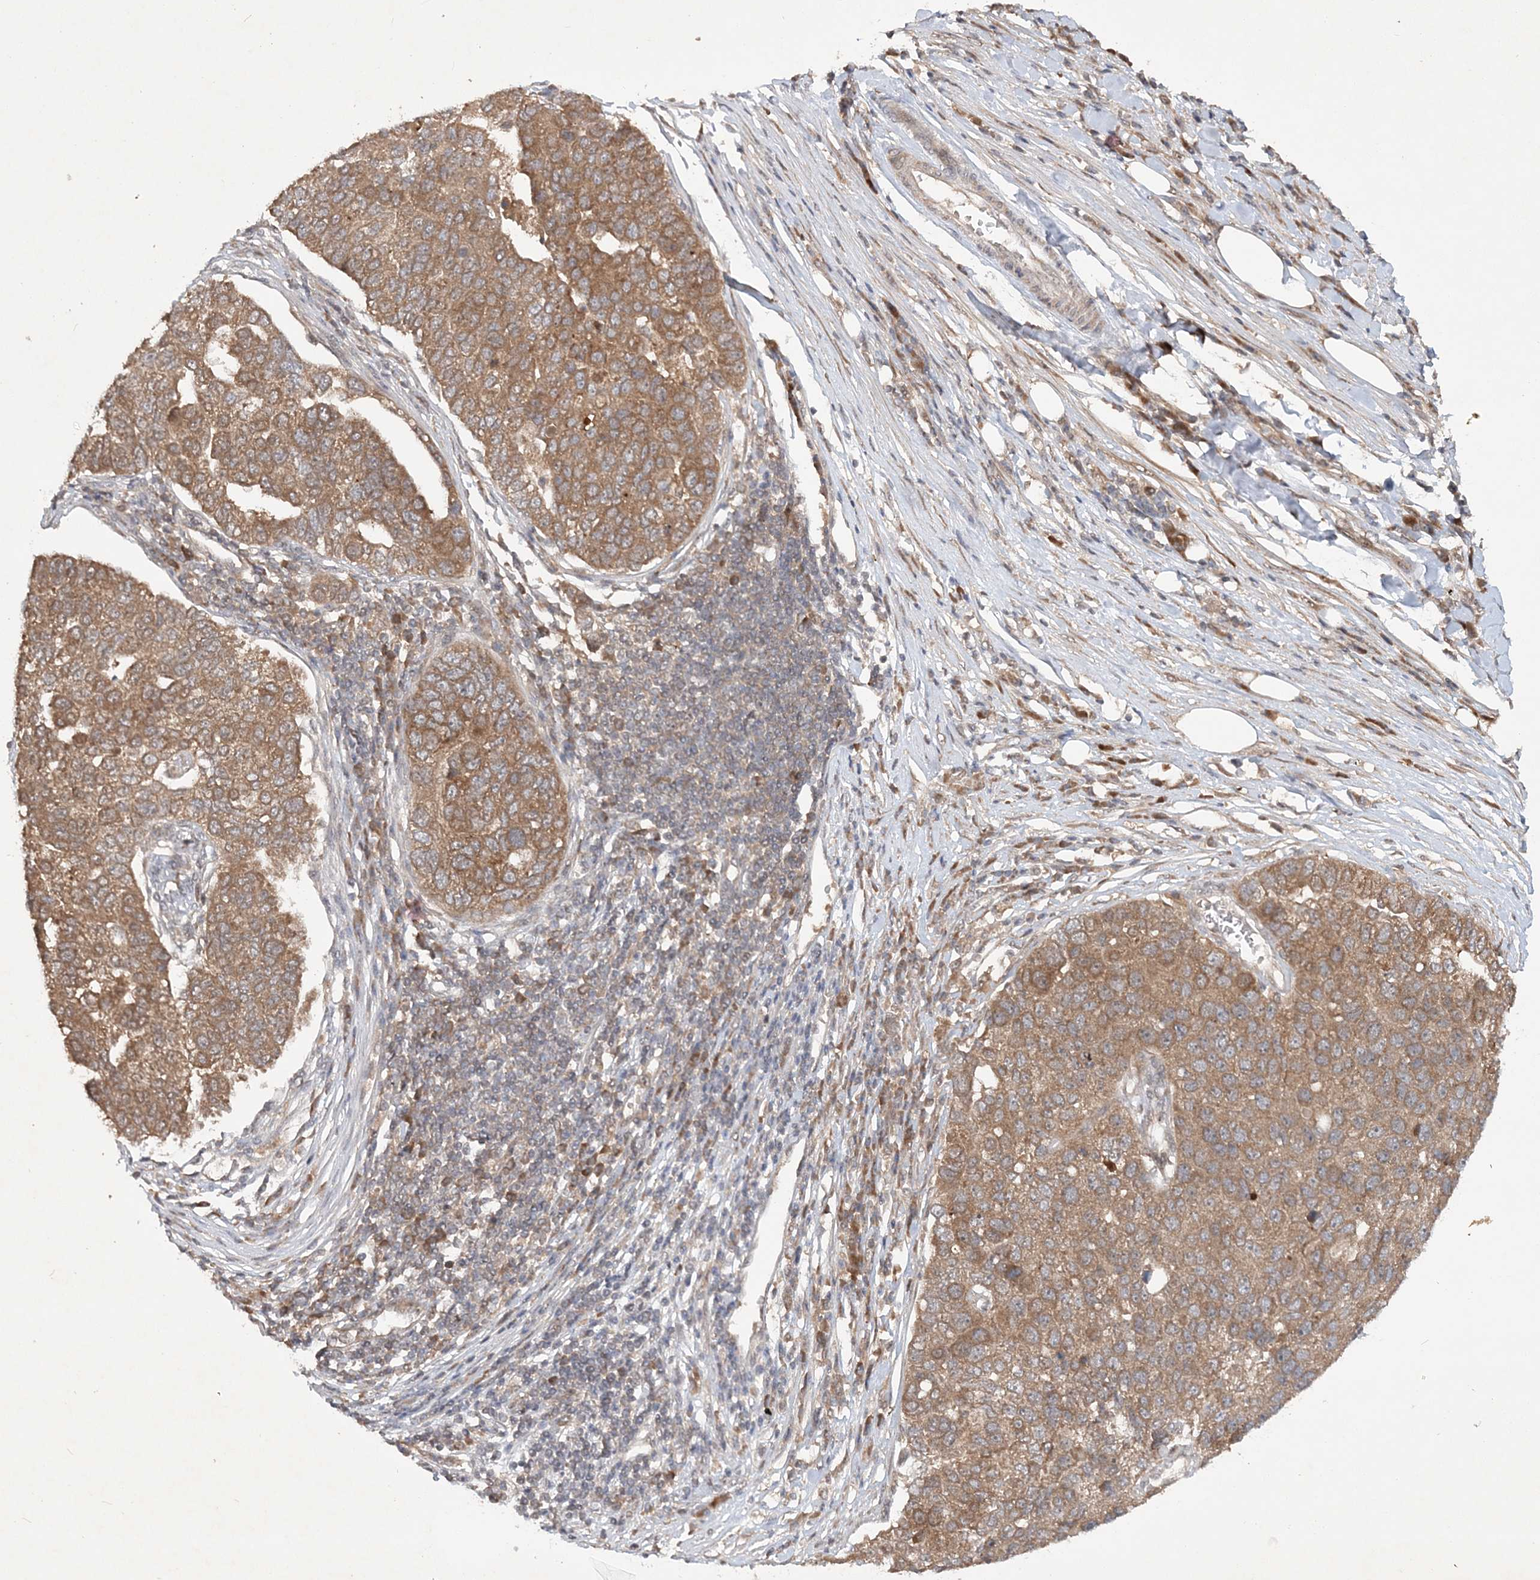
{"staining": {"intensity": "moderate", "quantity": ">75%", "location": "cytoplasmic/membranous"}, "tissue": "pancreatic cancer", "cell_type": "Tumor cells", "image_type": "cancer", "snomed": [{"axis": "morphology", "description": "Adenocarcinoma, NOS"}, {"axis": "topography", "description": "Pancreas"}], "caption": "Immunohistochemistry (IHC) (DAB) staining of adenocarcinoma (pancreatic) demonstrates moderate cytoplasmic/membranous protein expression in about >75% of tumor cells.", "gene": "UBR3", "patient": {"sex": "female", "age": 61}}